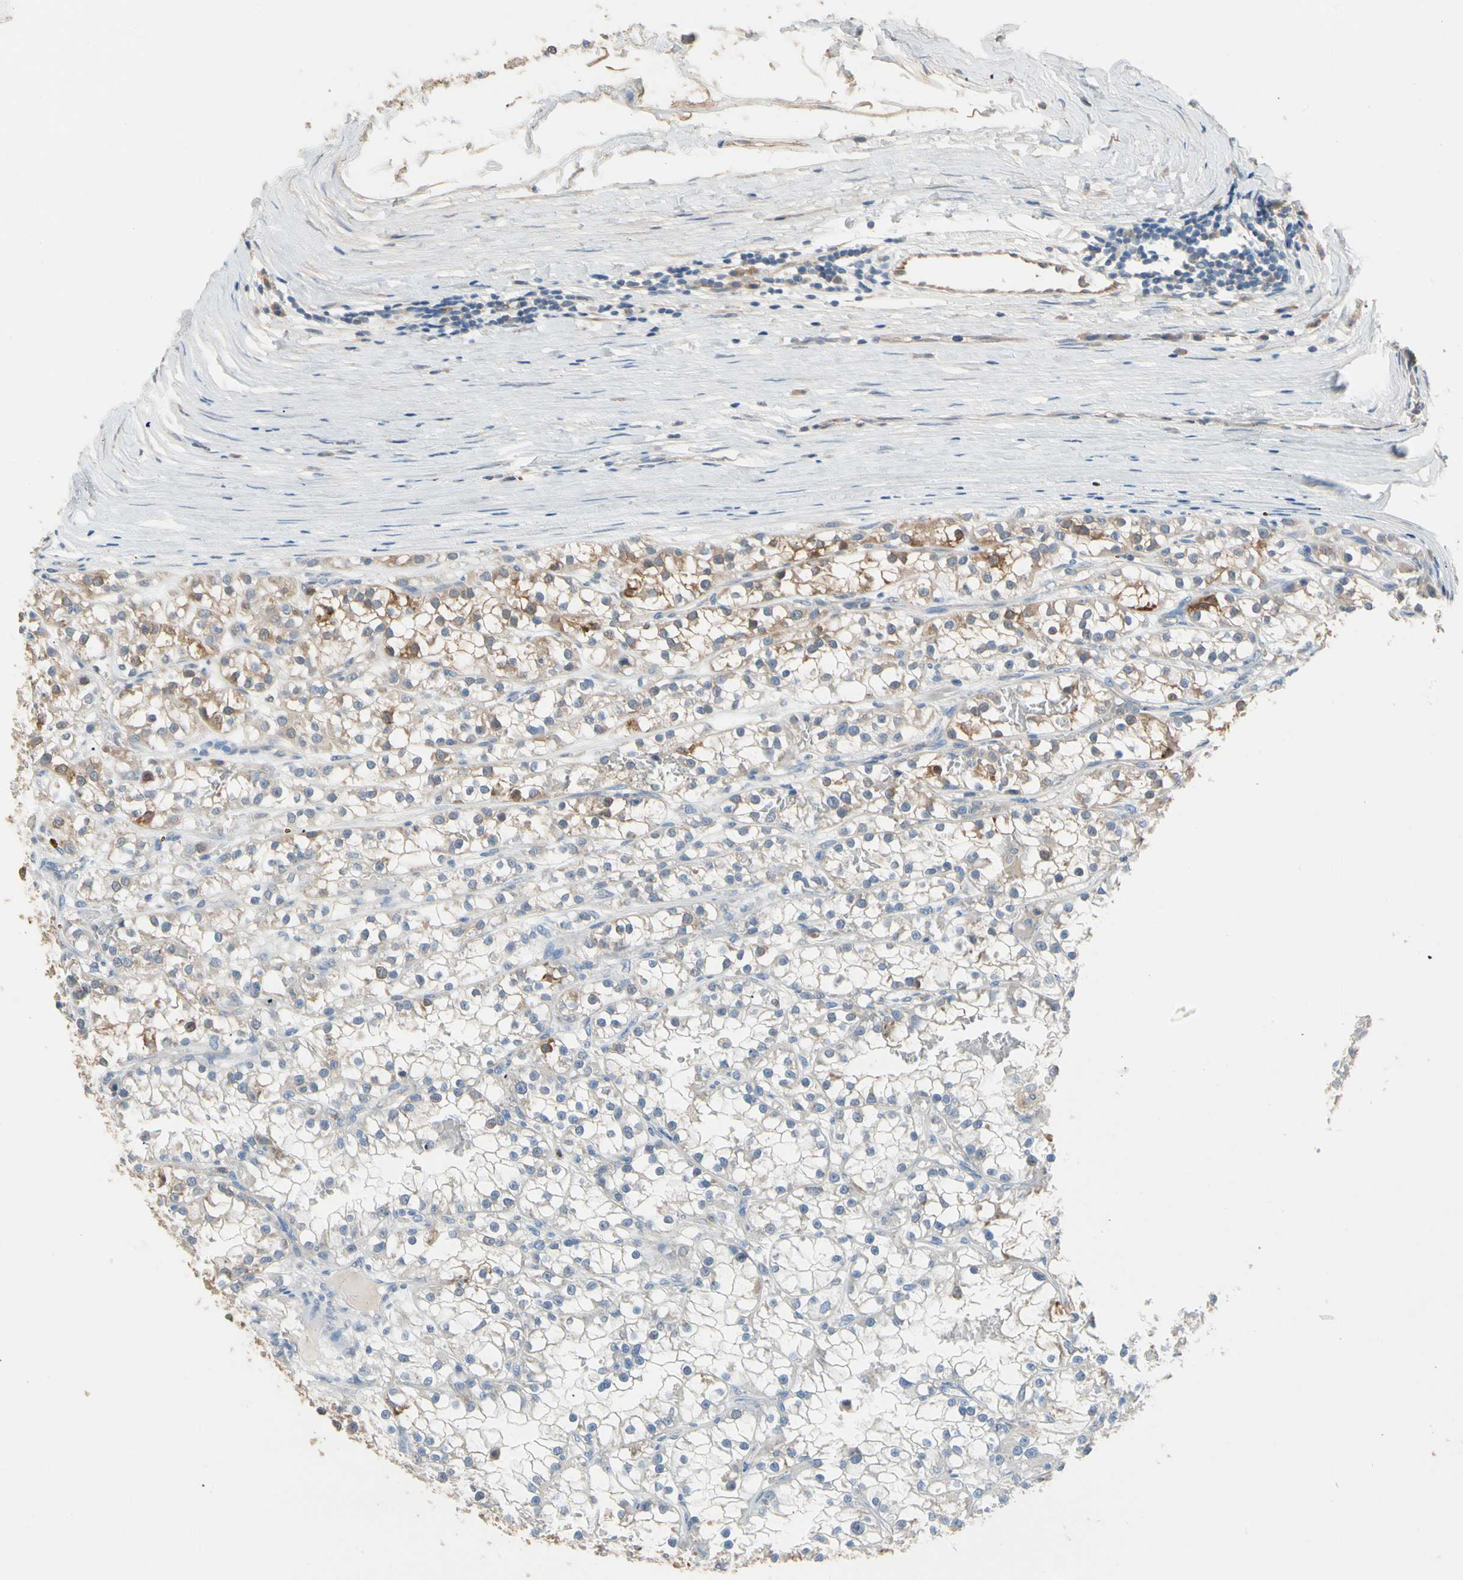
{"staining": {"intensity": "moderate", "quantity": "<25%", "location": "cytoplasmic/membranous"}, "tissue": "renal cancer", "cell_type": "Tumor cells", "image_type": "cancer", "snomed": [{"axis": "morphology", "description": "Adenocarcinoma, NOS"}, {"axis": "topography", "description": "Kidney"}], "caption": "An image of human renal cancer (adenocarcinoma) stained for a protein displays moderate cytoplasmic/membranous brown staining in tumor cells. The staining was performed using DAB to visualize the protein expression in brown, while the nuclei were stained in blue with hematoxylin (Magnification: 20x).", "gene": "BBOX1", "patient": {"sex": "female", "age": 52}}